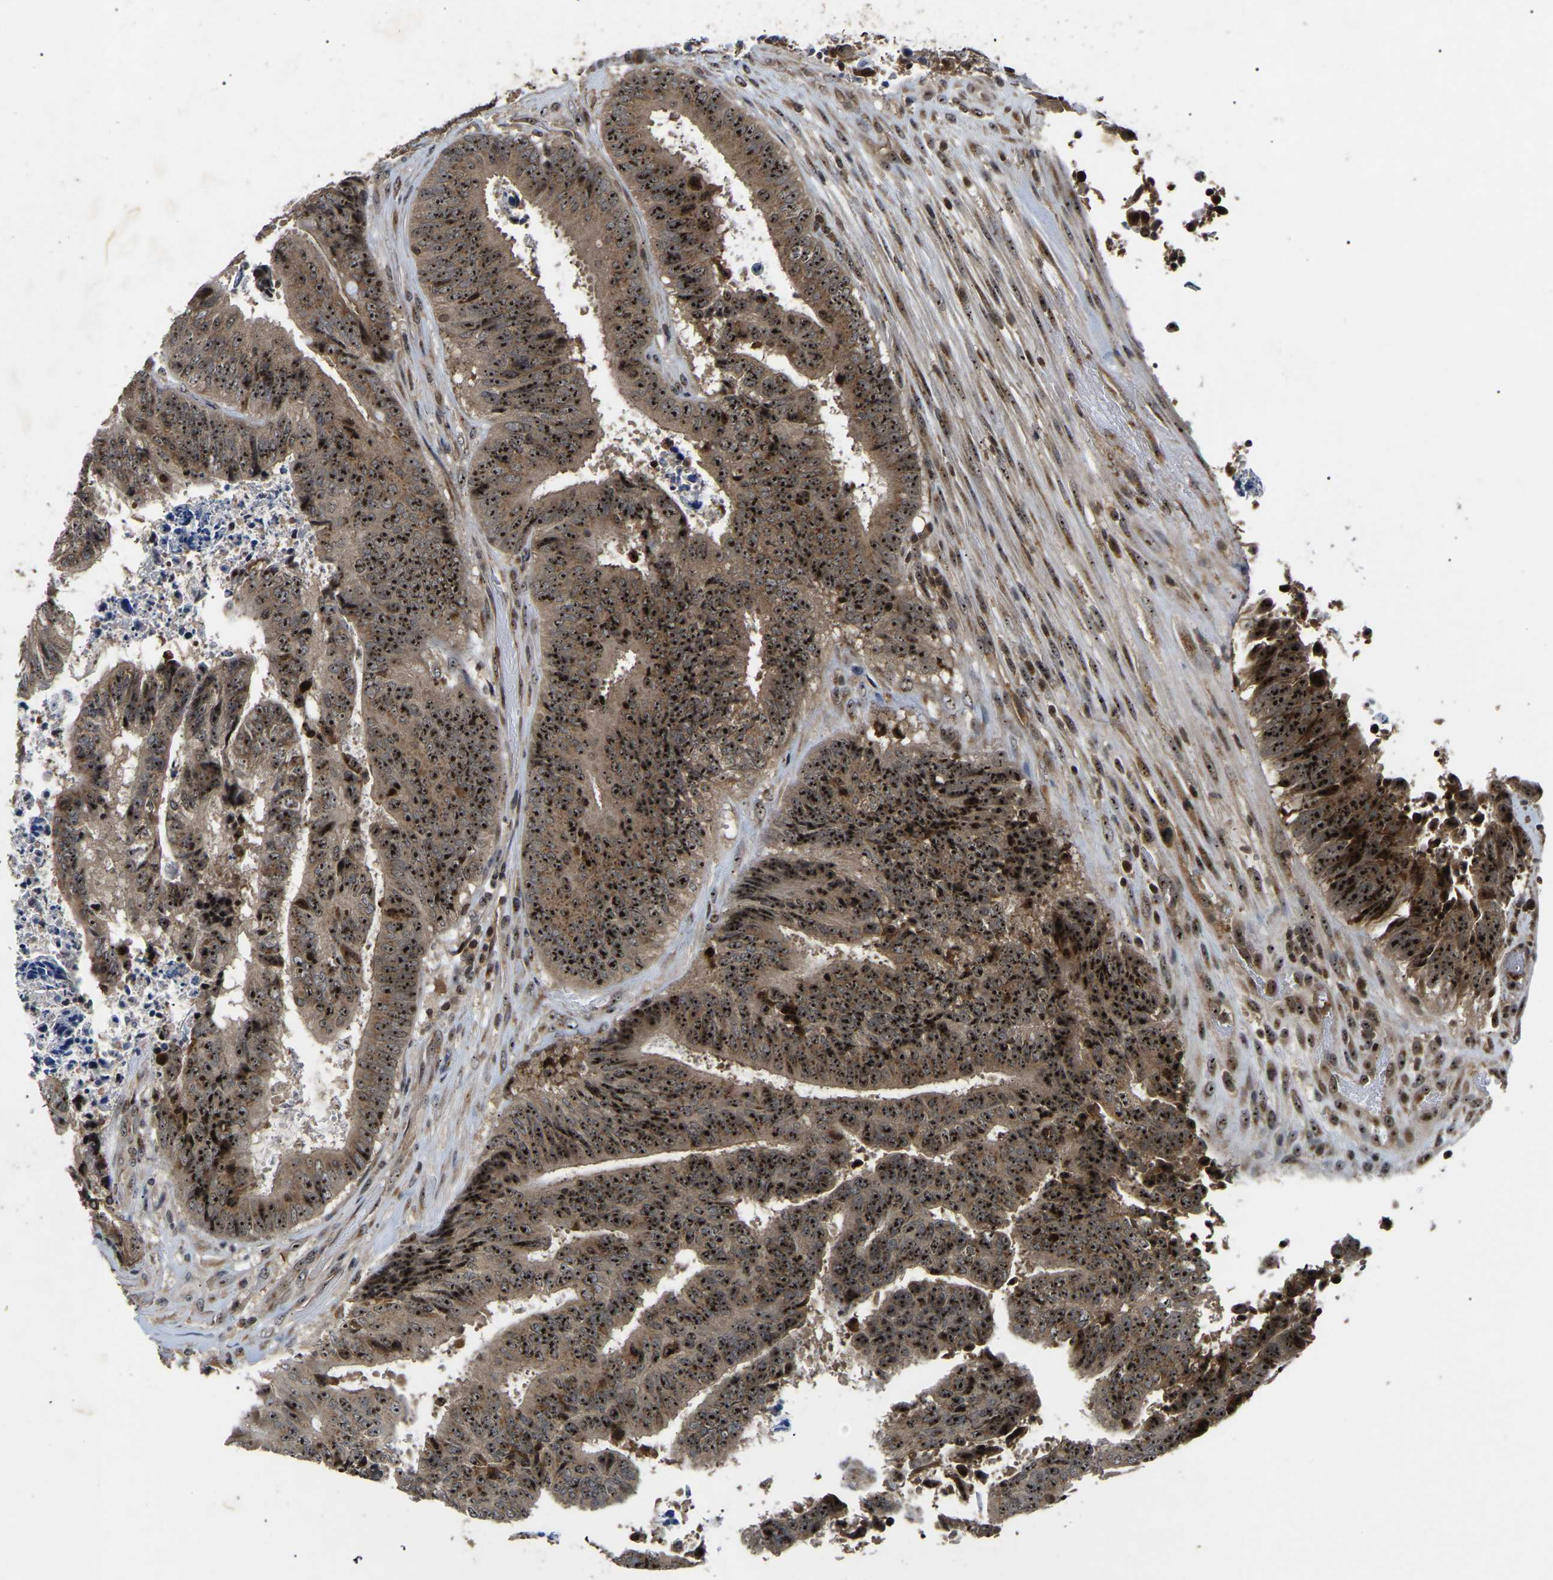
{"staining": {"intensity": "strong", "quantity": ">75%", "location": "cytoplasmic/membranous,nuclear"}, "tissue": "colorectal cancer", "cell_type": "Tumor cells", "image_type": "cancer", "snomed": [{"axis": "morphology", "description": "Adenocarcinoma, NOS"}, {"axis": "topography", "description": "Rectum"}], "caption": "Protein staining shows strong cytoplasmic/membranous and nuclear positivity in about >75% of tumor cells in adenocarcinoma (colorectal).", "gene": "RBM28", "patient": {"sex": "male", "age": 72}}